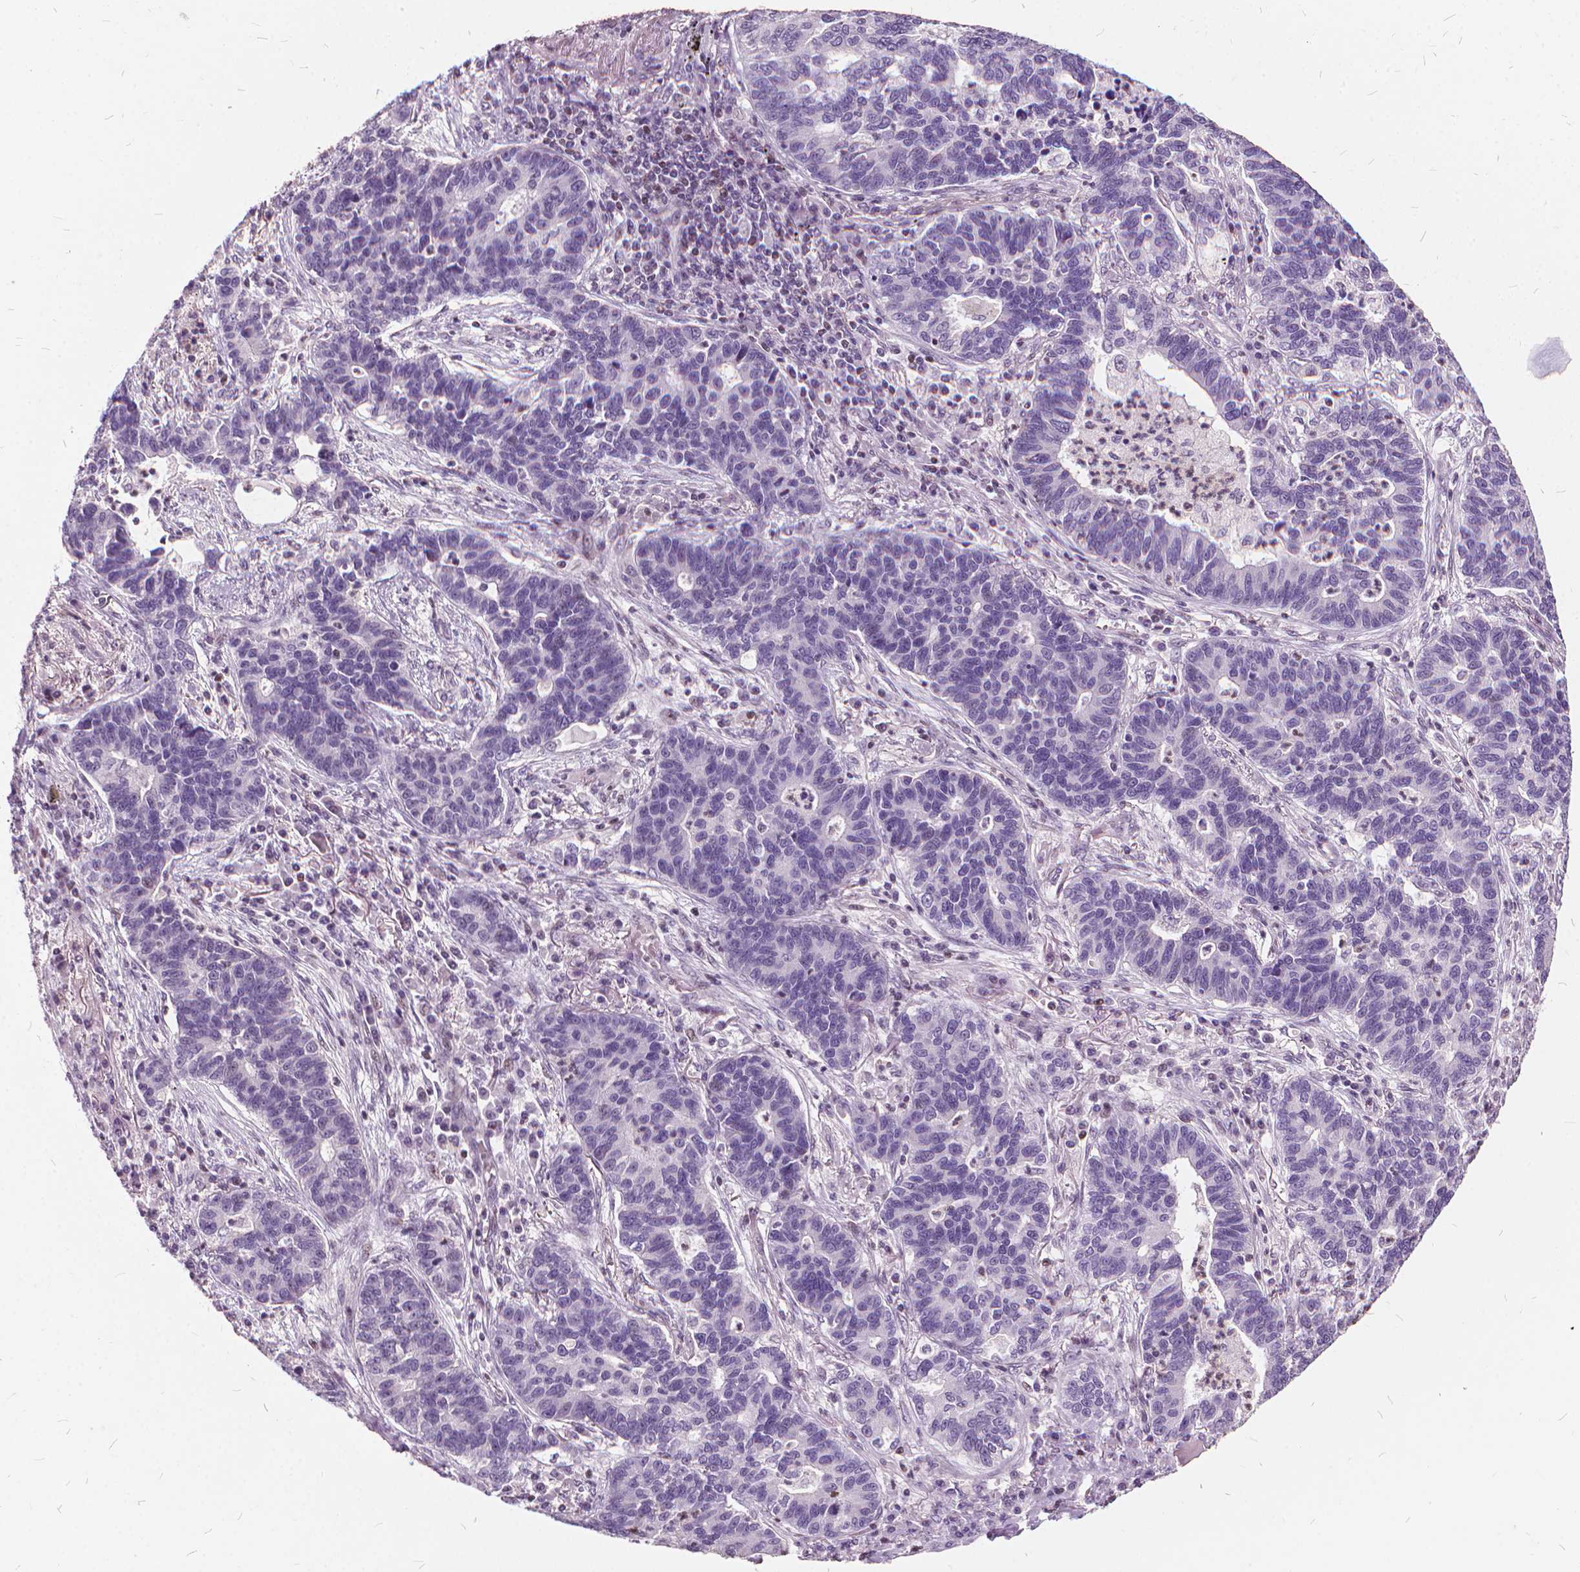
{"staining": {"intensity": "negative", "quantity": "none", "location": "none"}, "tissue": "lung cancer", "cell_type": "Tumor cells", "image_type": "cancer", "snomed": [{"axis": "morphology", "description": "Adenocarcinoma, NOS"}, {"axis": "topography", "description": "Lung"}], "caption": "Tumor cells show no significant expression in lung adenocarcinoma. (Stains: DAB (3,3'-diaminobenzidine) immunohistochemistry (IHC) with hematoxylin counter stain, Microscopy: brightfield microscopy at high magnification).", "gene": "STAT5B", "patient": {"sex": "female", "age": 57}}